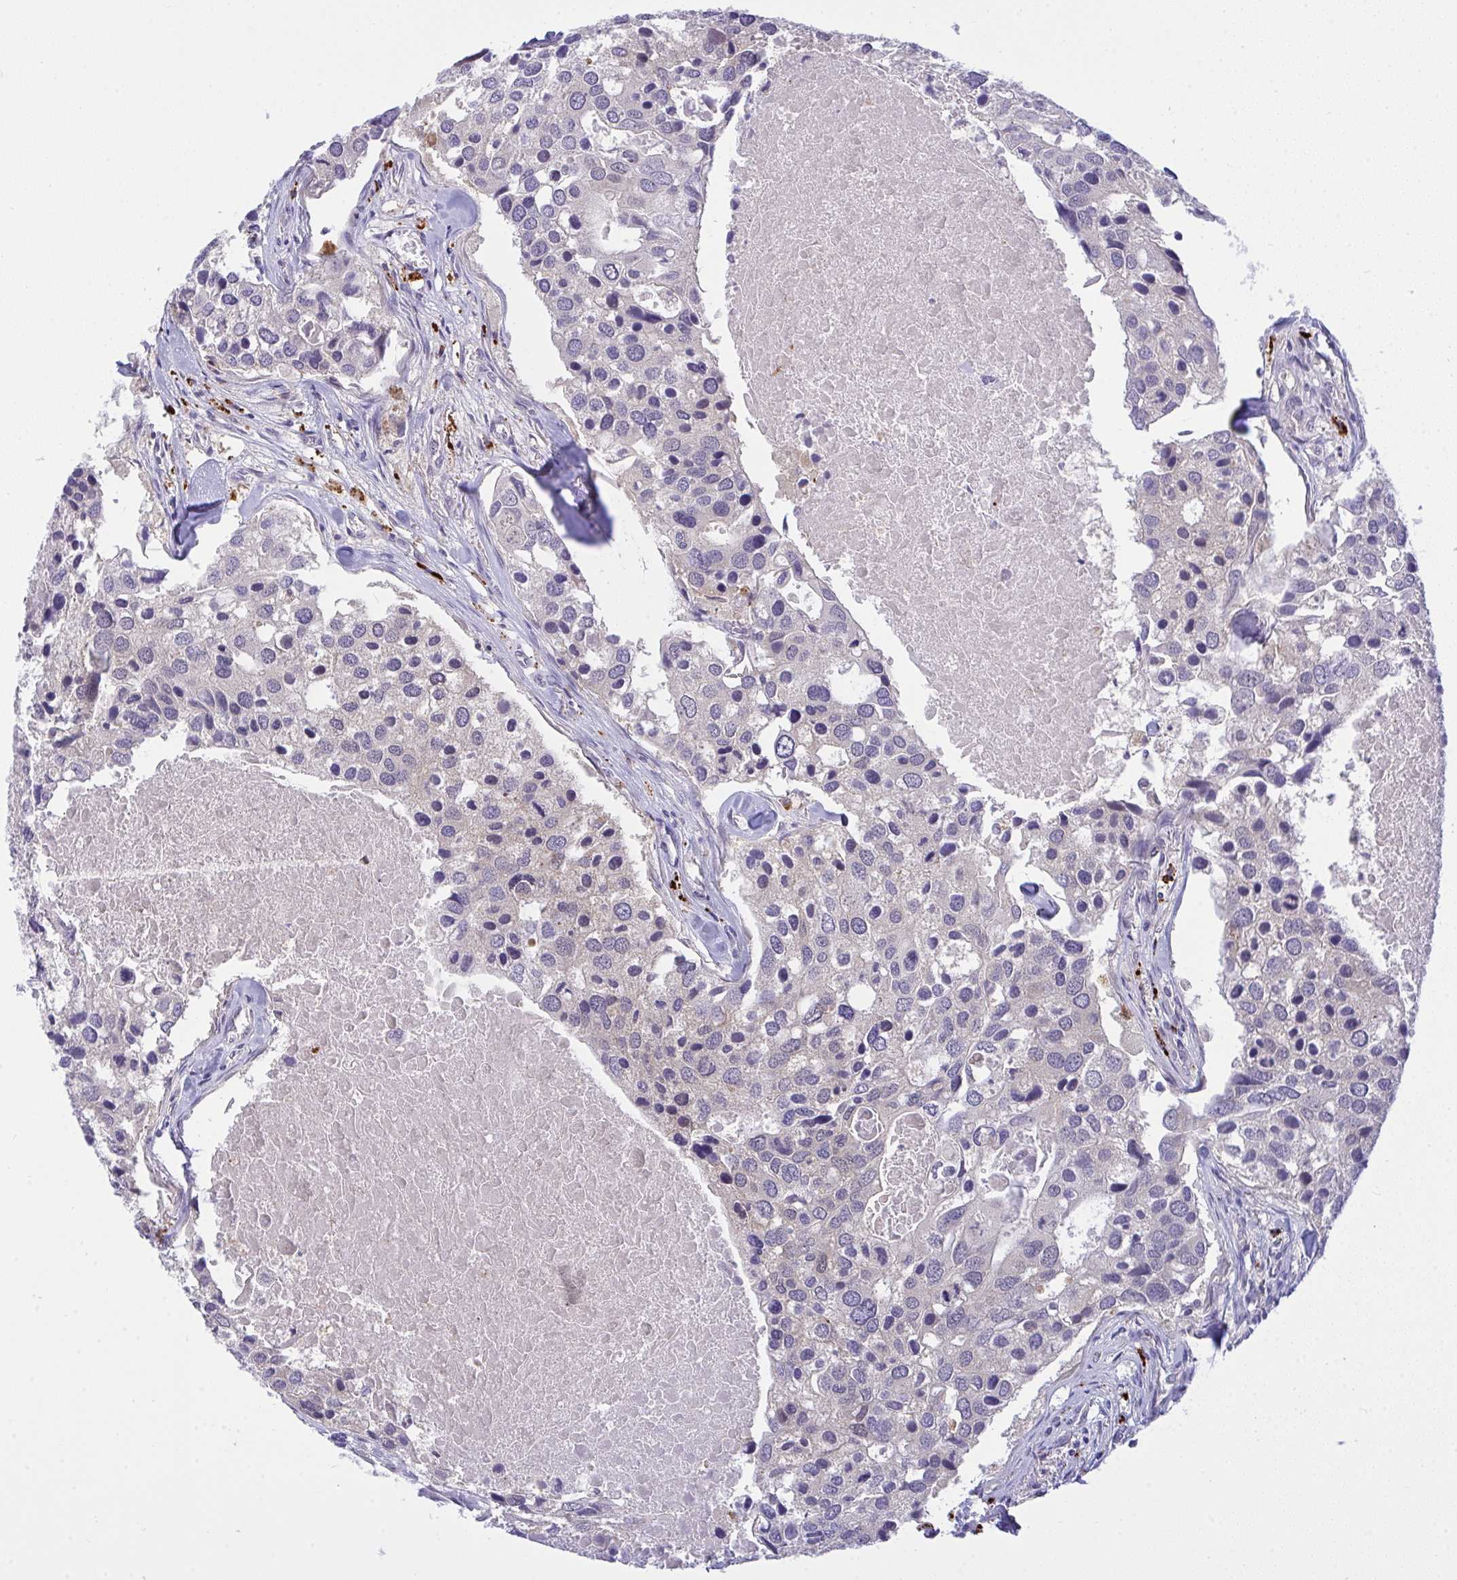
{"staining": {"intensity": "negative", "quantity": "none", "location": "none"}, "tissue": "breast cancer", "cell_type": "Tumor cells", "image_type": "cancer", "snomed": [{"axis": "morphology", "description": "Duct carcinoma"}, {"axis": "topography", "description": "Breast"}], "caption": "DAB (3,3'-diaminobenzidine) immunohistochemical staining of human infiltrating ductal carcinoma (breast) shows no significant staining in tumor cells.", "gene": "HOXD12", "patient": {"sex": "female", "age": 83}}